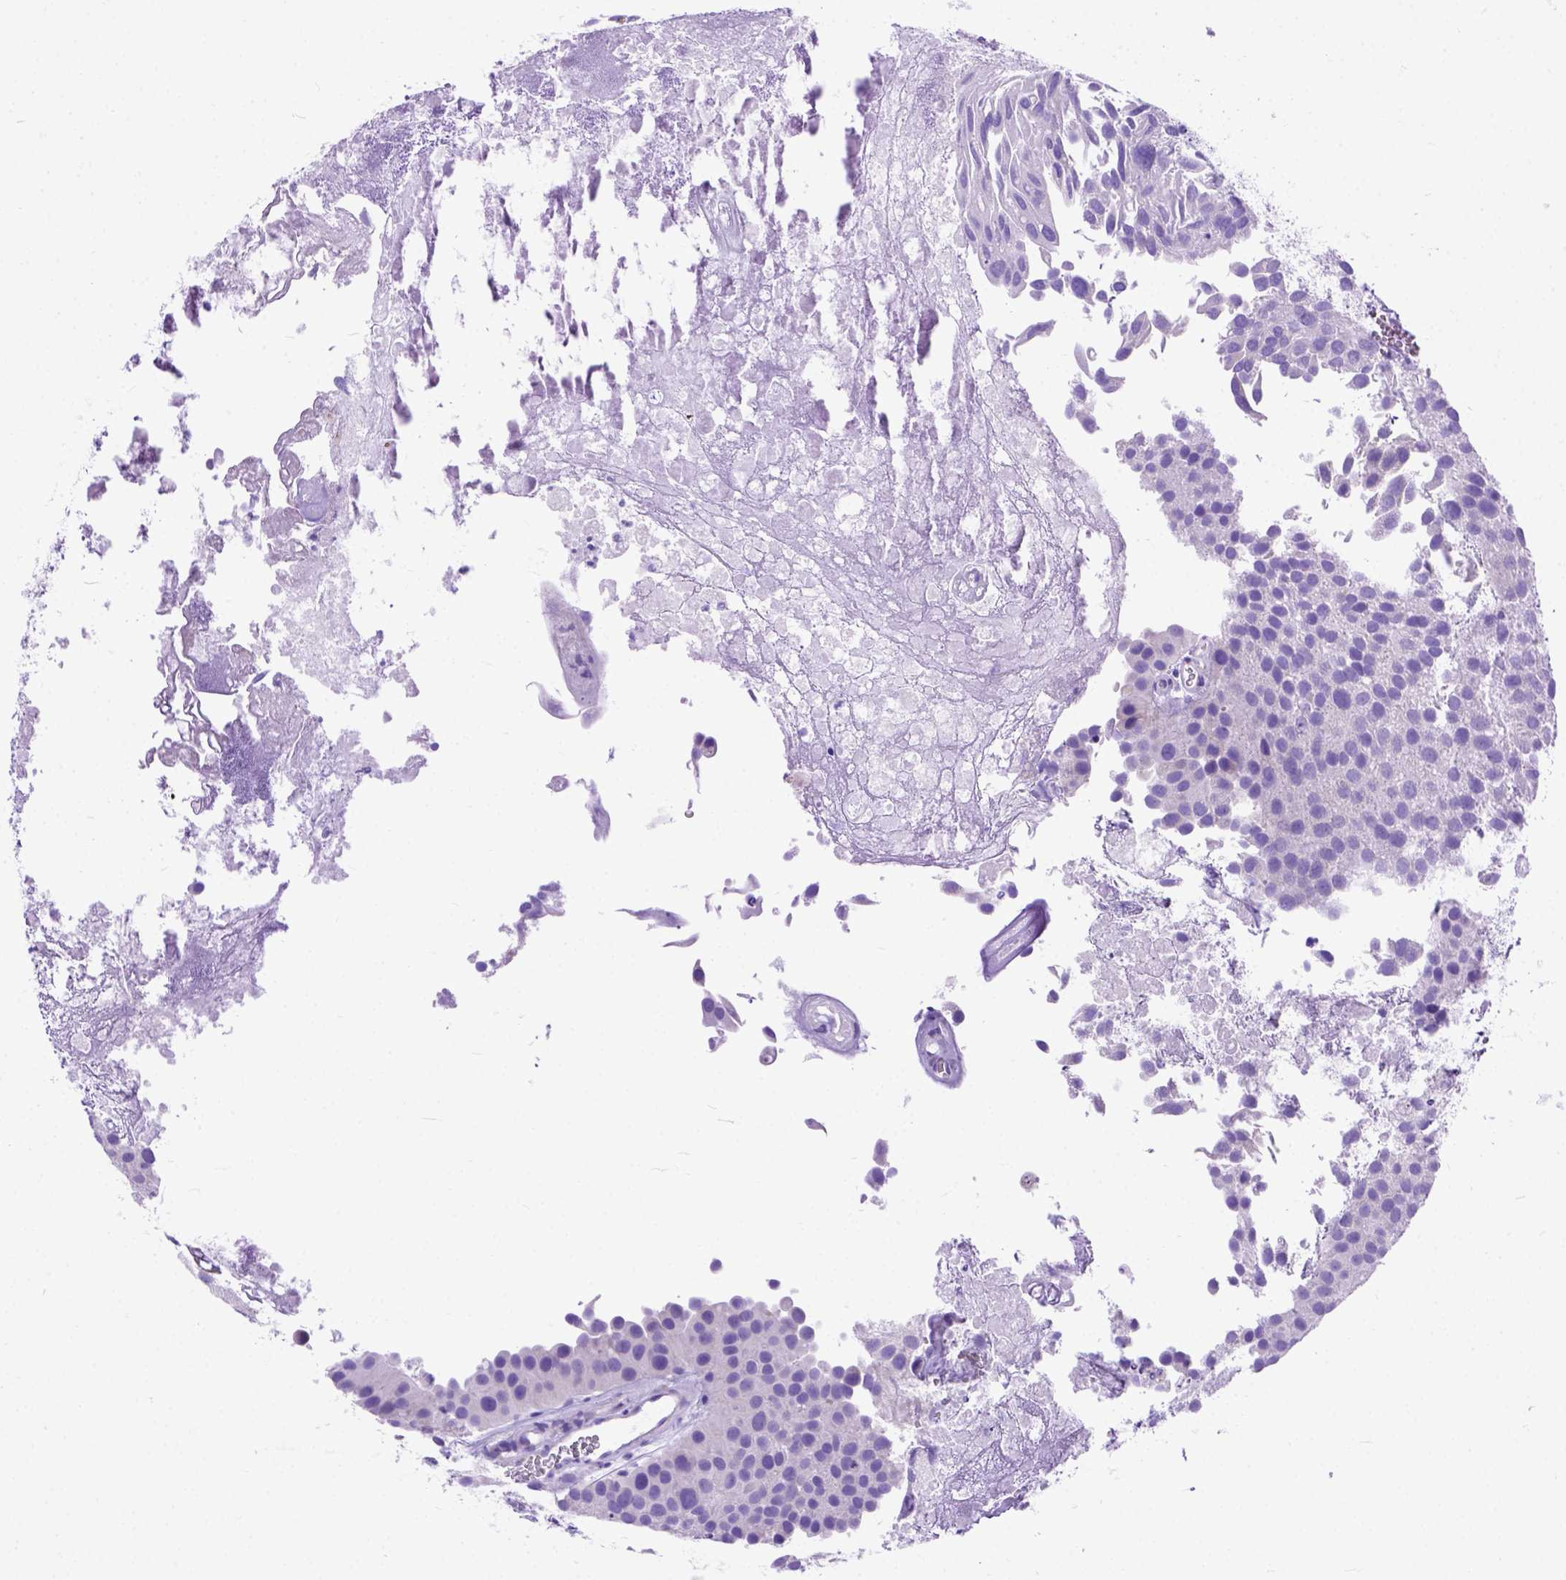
{"staining": {"intensity": "negative", "quantity": "none", "location": "none"}, "tissue": "urothelial cancer", "cell_type": "Tumor cells", "image_type": "cancer", "snomed": [{"axis": "morphology", "description": "Urothelial carcinoma, Low grade"}, {"axis": "topography", "description": "Urinary bladder"}], "caption": "A high-resolution image shows immunohistochemistry (IHC) staining of urothelial carcinoma (low-grade), which shows no significant positivity in tumor cells. (Stains: DAB IHC with hematoxylin counter stain, Microscopy: brightfield microscopy at high magnification).", "gene": "ODAD3", "patient": {"sex": "female", "age": 69}}